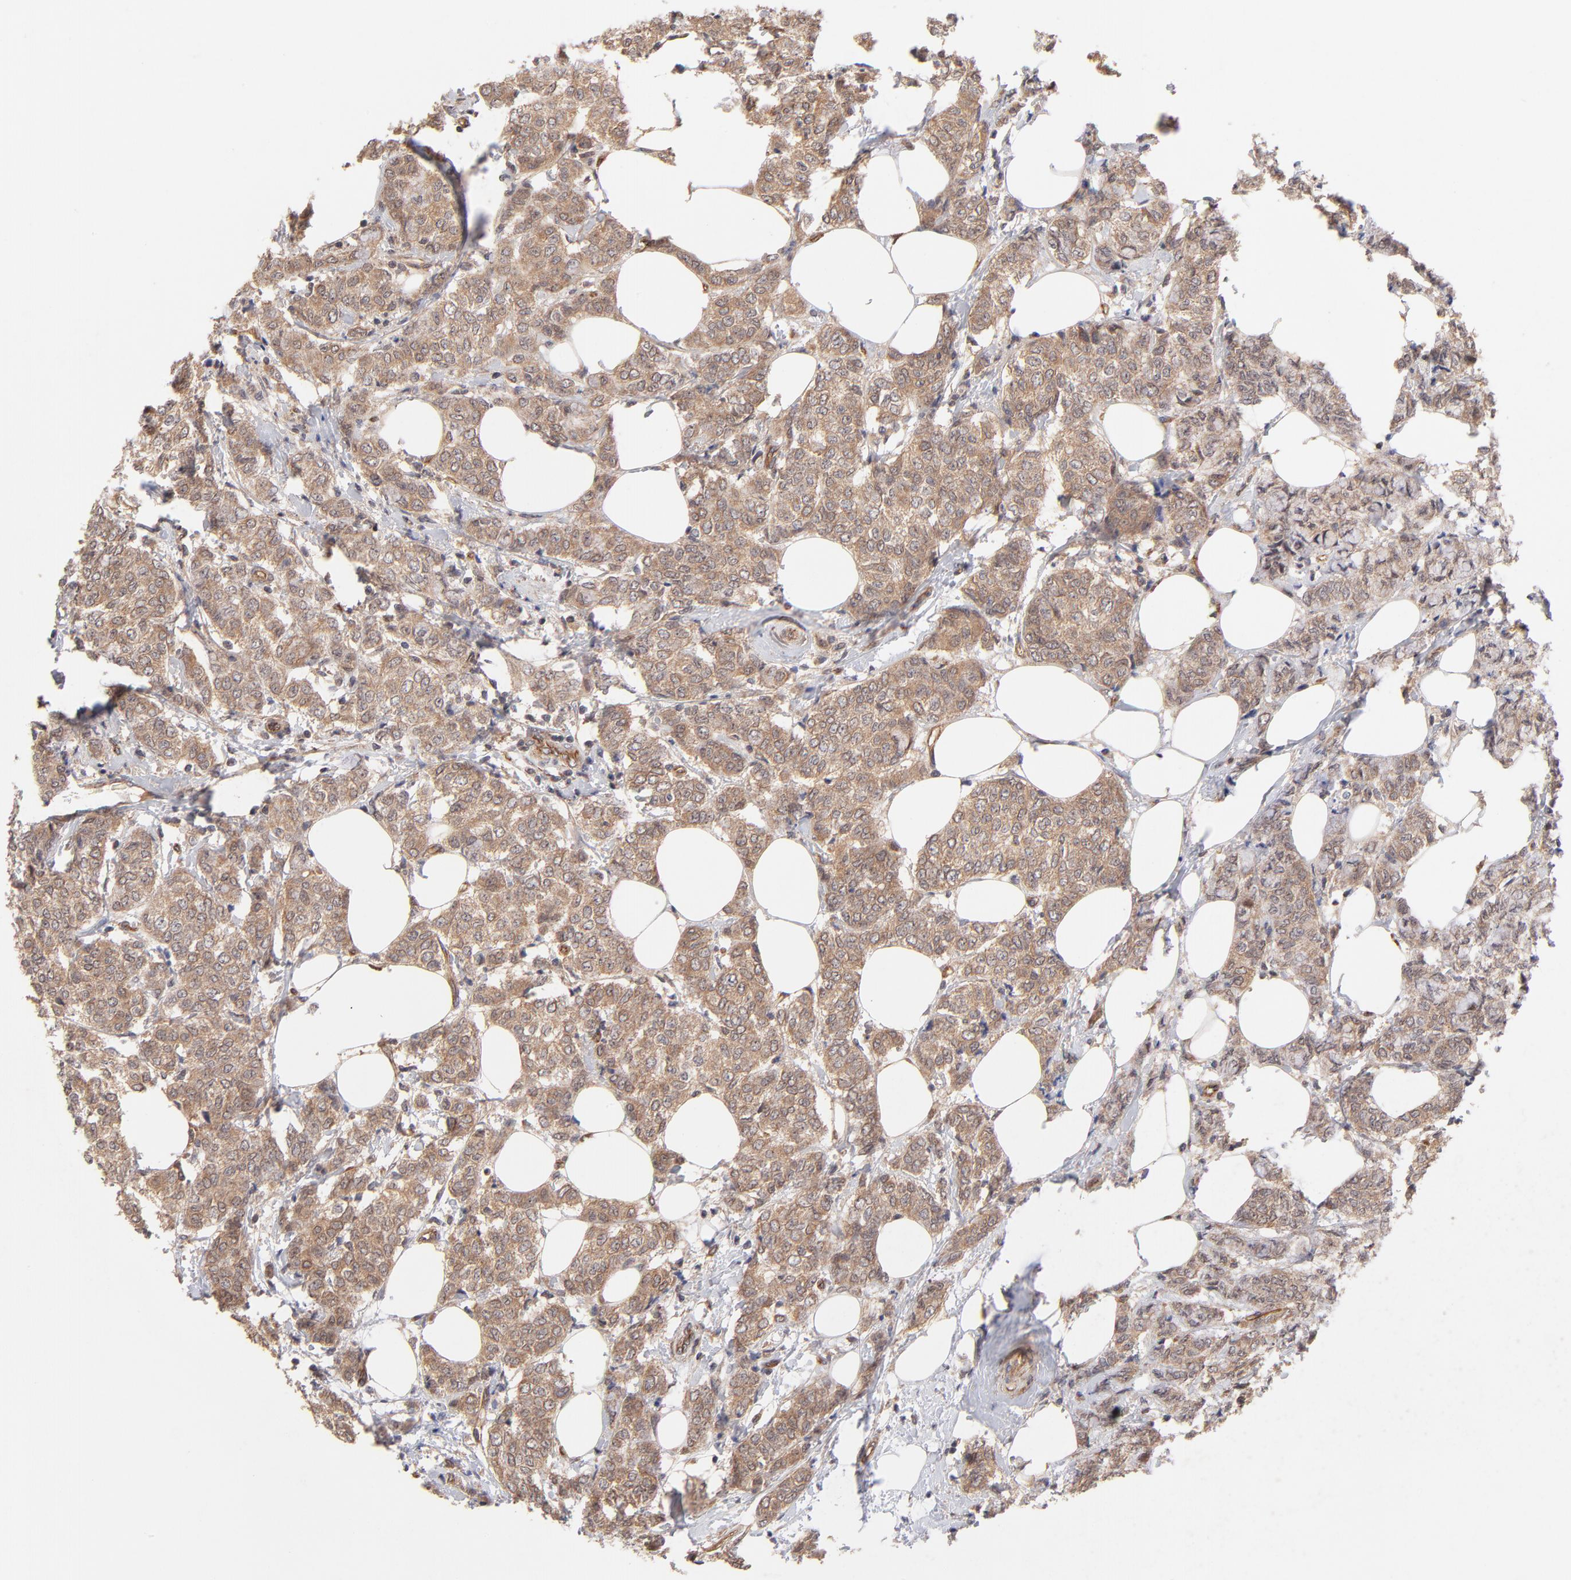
{"staining": {"intensity": "moderate", "quantity": ">75%", "location": "cytoplasmic/membranous"}, "tissue": "breast cancer", "cell_type": "Tumor cells", "image_type": "cancer", "snomed": [{"axis": "morphology", "description": "Lobular carcinoma"}, {"axis": "topography", "description": "Breast"}], "caption": "Moderate cytoplasmic/membranous protein staining is identified in approximately >75% of tumor cells in breast cancer (lobular carcinoma).", "gene": "STAP2", "patient": {"sex": "female", "age": 60}}